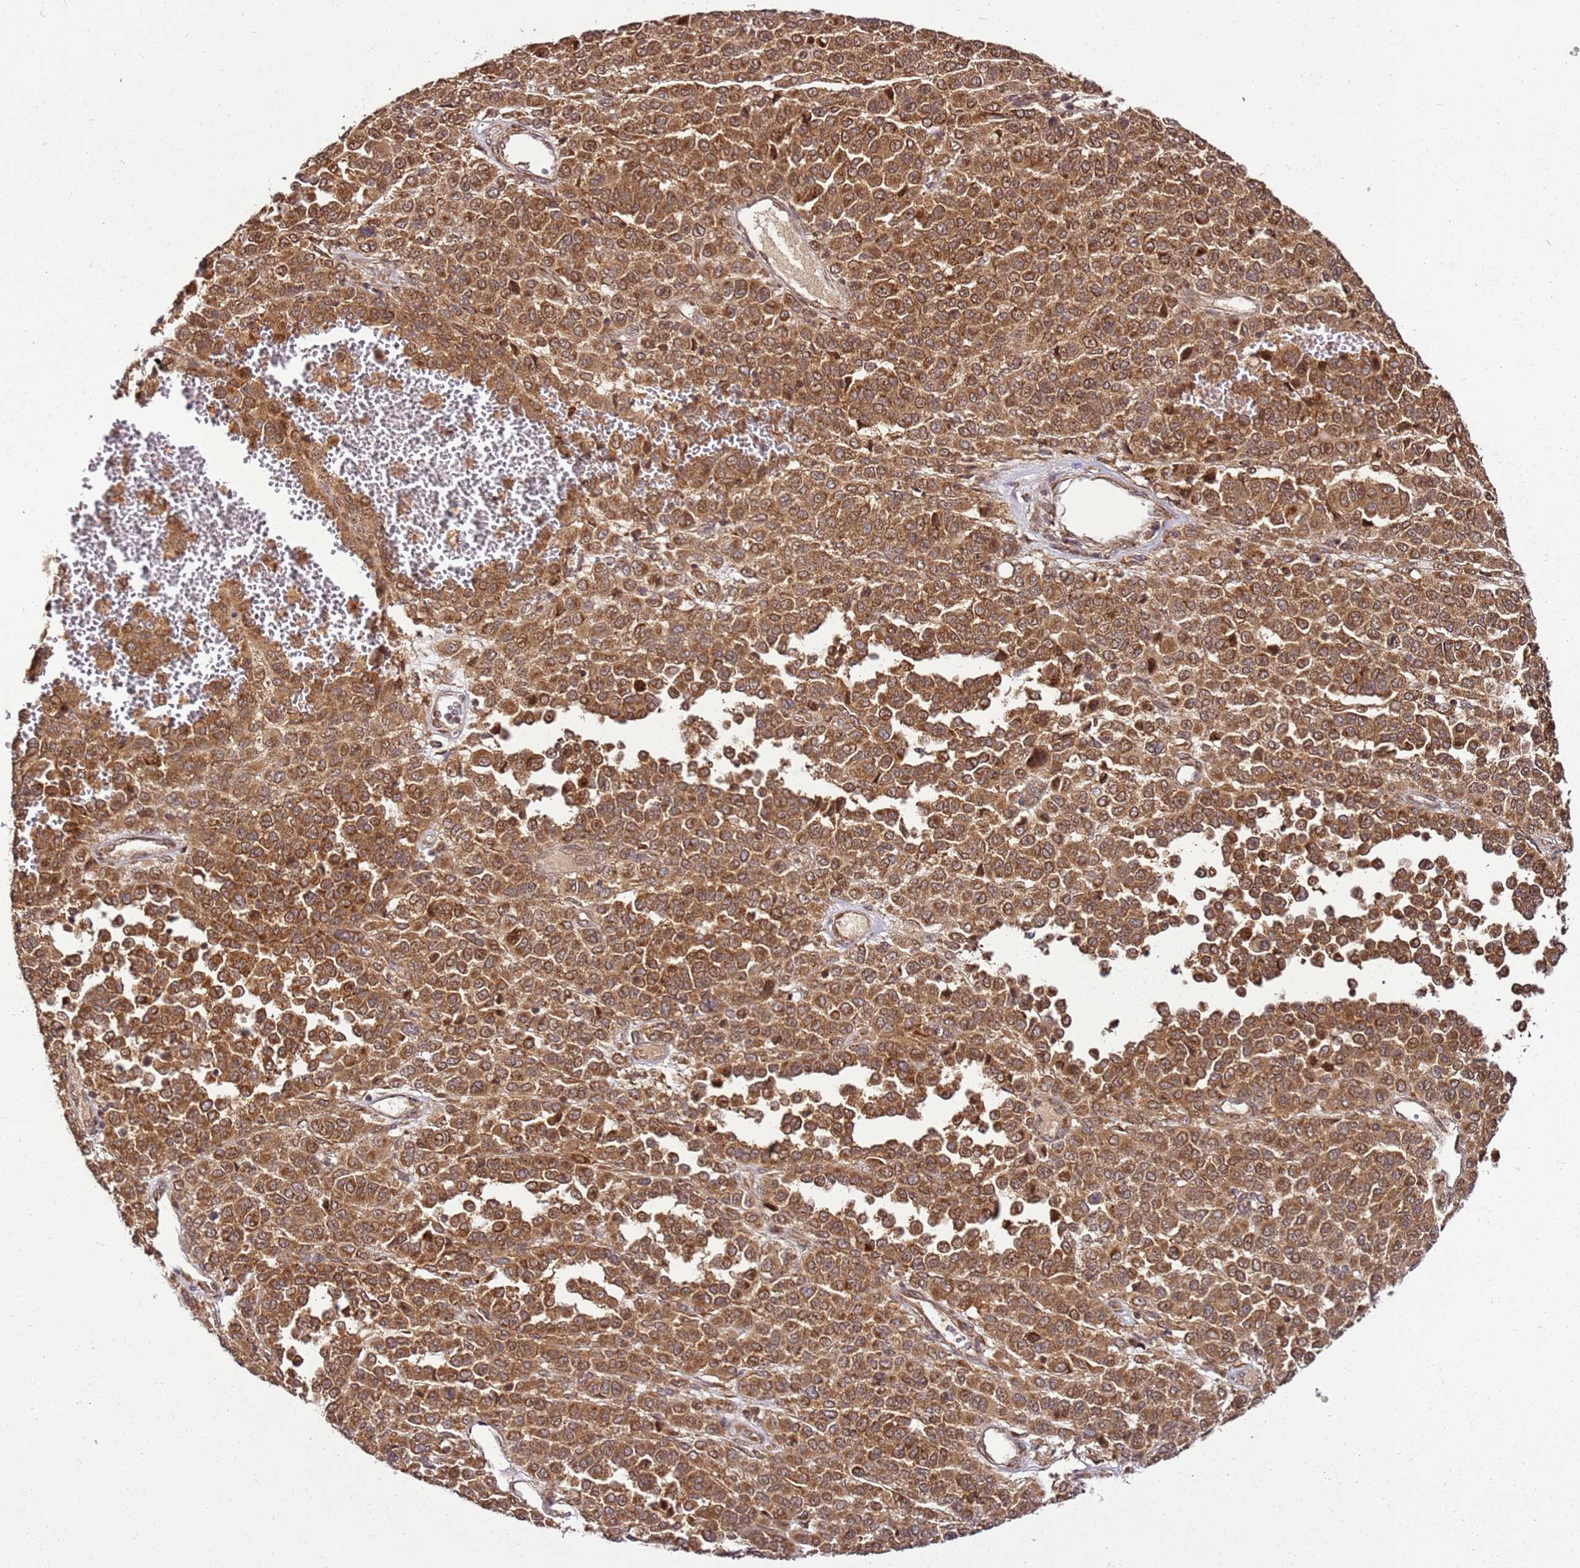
{"staining": {"intensity": "moderate", "quantity": ">75%", "location": "cytoplasmic/membranous"}, "tissue": "melanoma", "cell_type": "Tumor cells", "image_type": "cancer", "snomed": [{"axis": "morphology", "description": "Malignant melanoma, Metastatic site"}, {"axis": "topography", "description": "Pancreas"}], "caption": "A medium amount of moderate cytoplasmic/membranous expression is appreciated in approximately >75% of tumor cells in malignant melanoma (metastatic site) tissue.", "gene": "RASA3", "patient": {"sex": "female", "age": 30}}